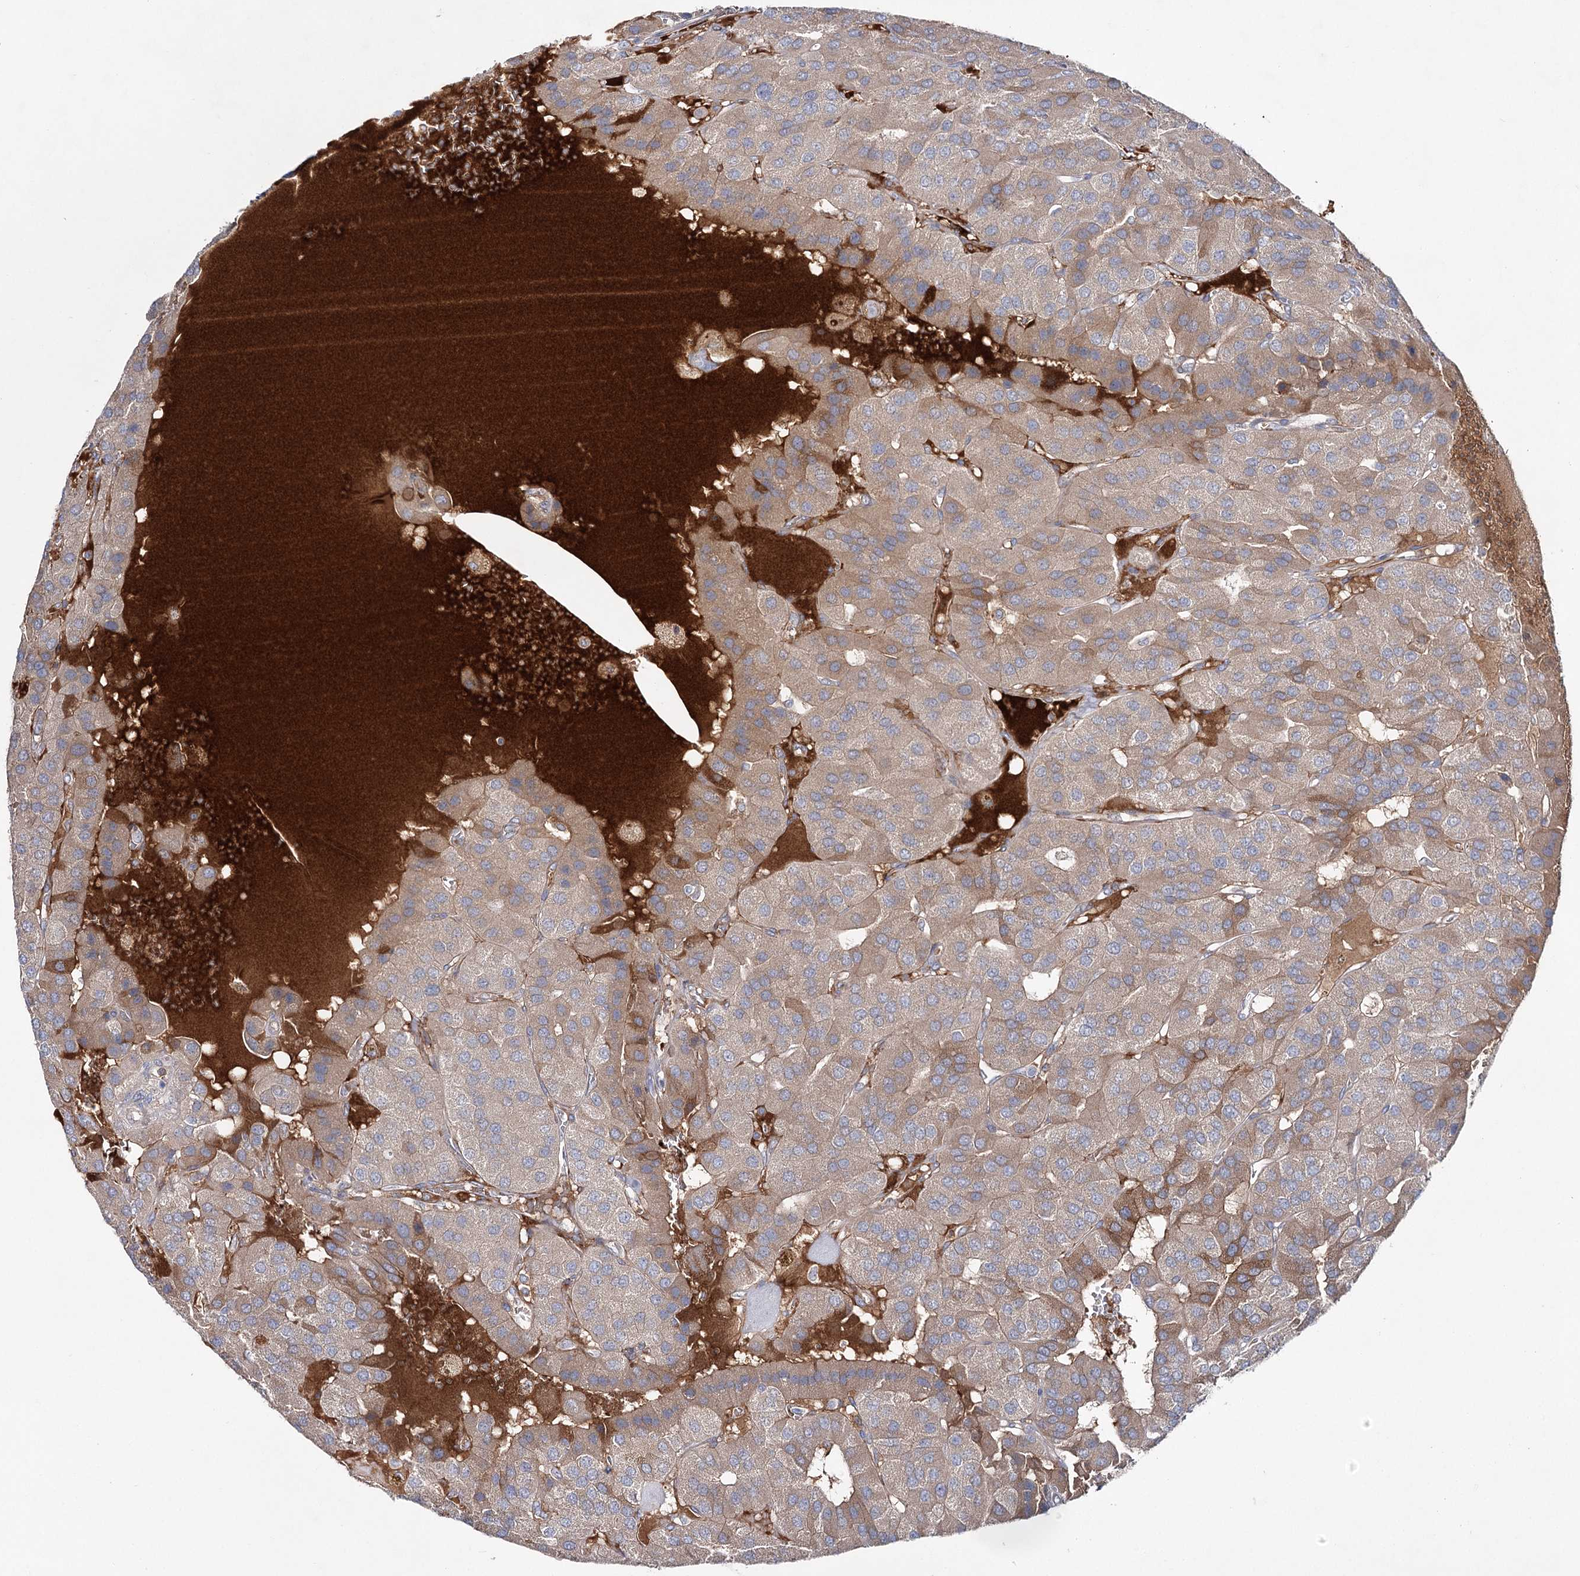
{"staining": {"intensity": "weak", "quantity": ">75%", "location": "cytoplasmic/membranous"}, "tissue": "parathyroid gland", "cell_type": "Glandular cells", "image_type": "normal", "snomed": [{"axis": "morphology", "description": "Normal tissue, NOS"}, {"axis": "morphology", "description": "Adenoma, NOS"}, {"axis": "topography", "description": "Parathyroid gland"}], "caption": "Brown immunohistochemical staining in normal human parathyroid gland exhibits weak cytoplasmic/membranous staining in approximately >75% of glandular cells. Immunohistochemistry stains the protein in brown and the nuclei are stained blue.", "gene": "LRRC14B", "patient": {"sex": "female", "age": 86}}